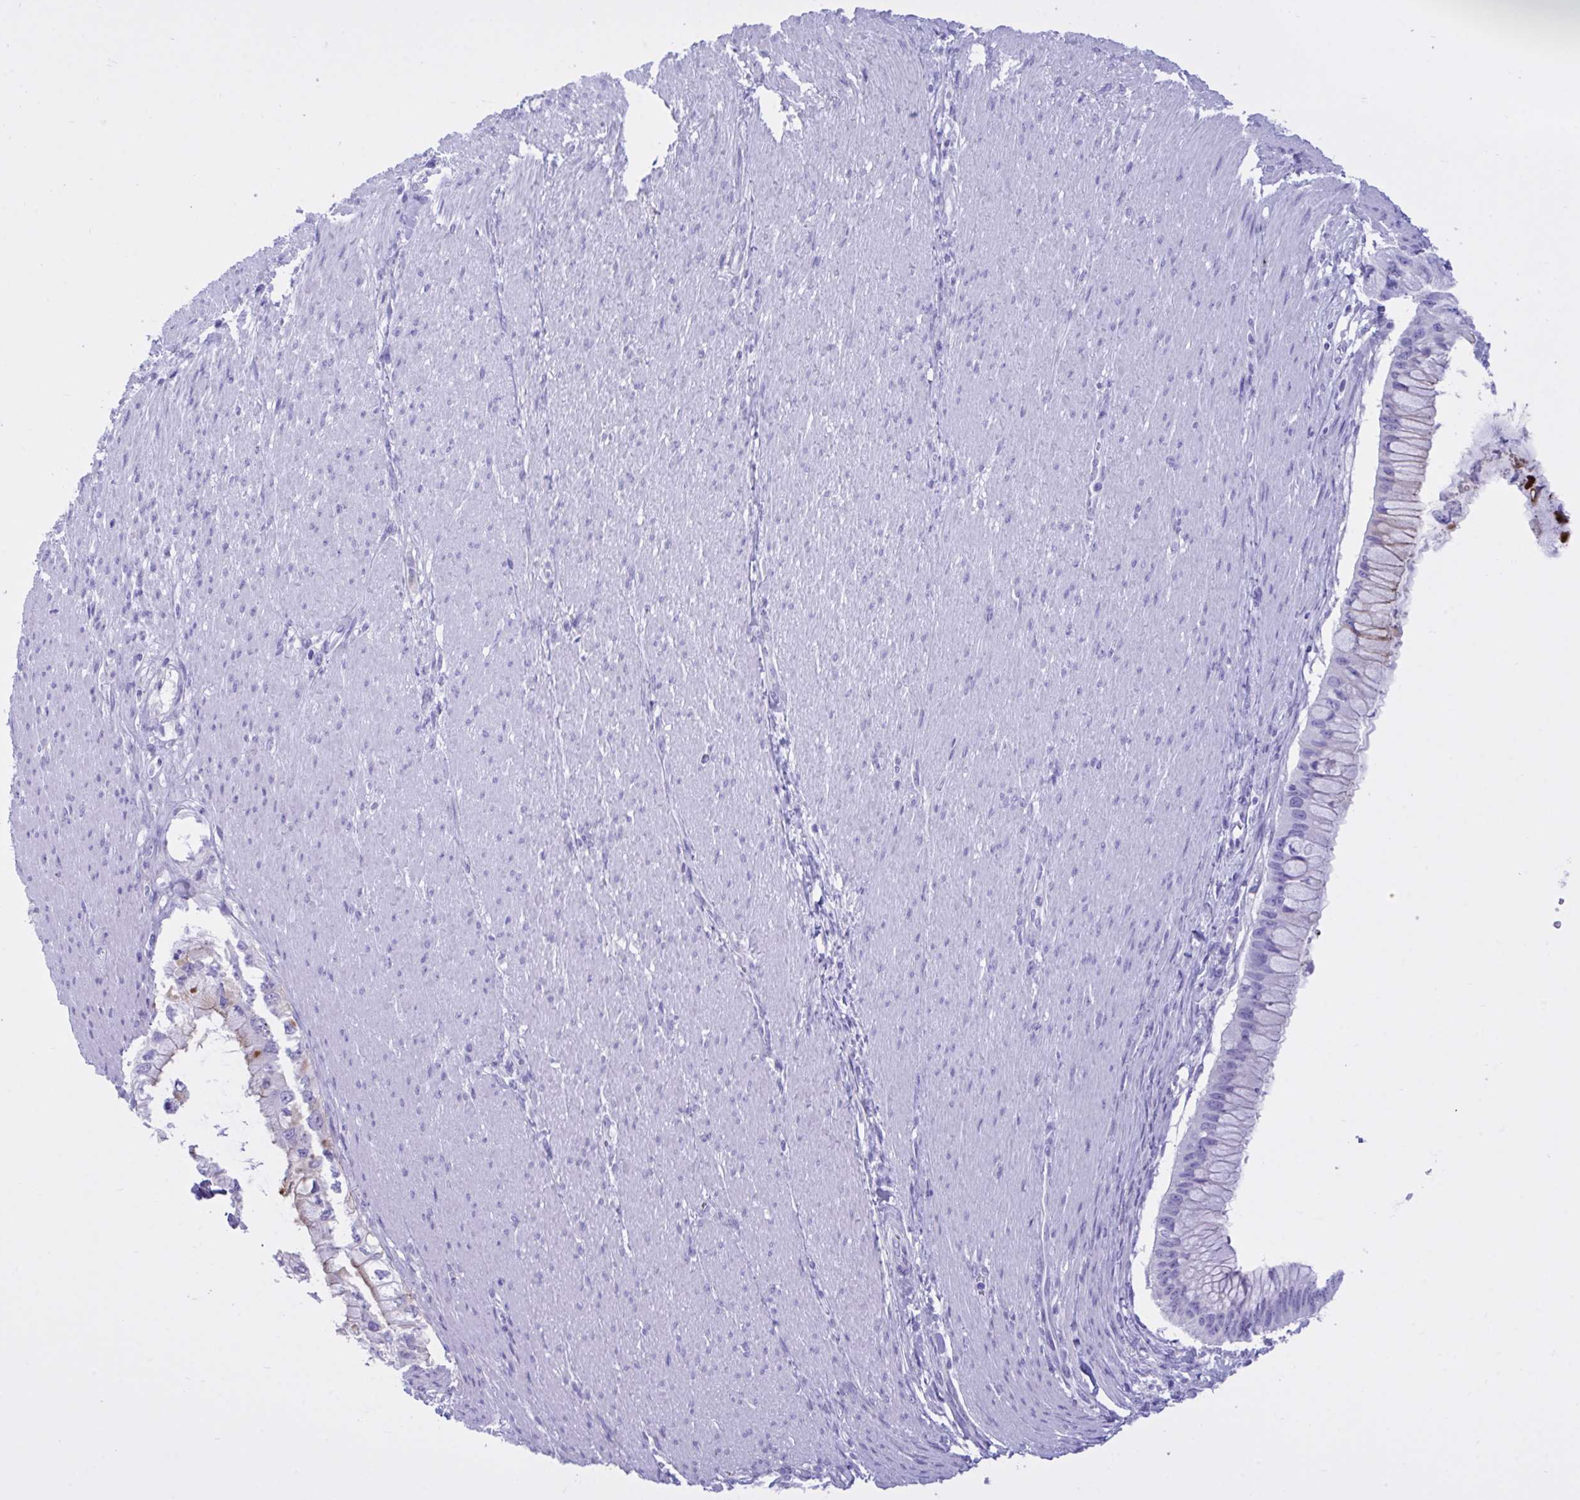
{"staining": {"intensity": "weak", "quantity": "<25%", "location": "cytoplasmic/membranous"}, "tissue": "pancreatic cancer", "cell_type": "Tumor cells", "image_type": "cancer", "snomed": [{"axis": "morphology", "description": "Adenocarcinoma, NOS"}, {"axis": "topography", "description": "Pancreas"}], "caption": "Tumor cells show no significant protein staining in pancreatic adenocarcinoma.", "gene": "BEX5", "patient": {"sex": "male", "age": 48}}